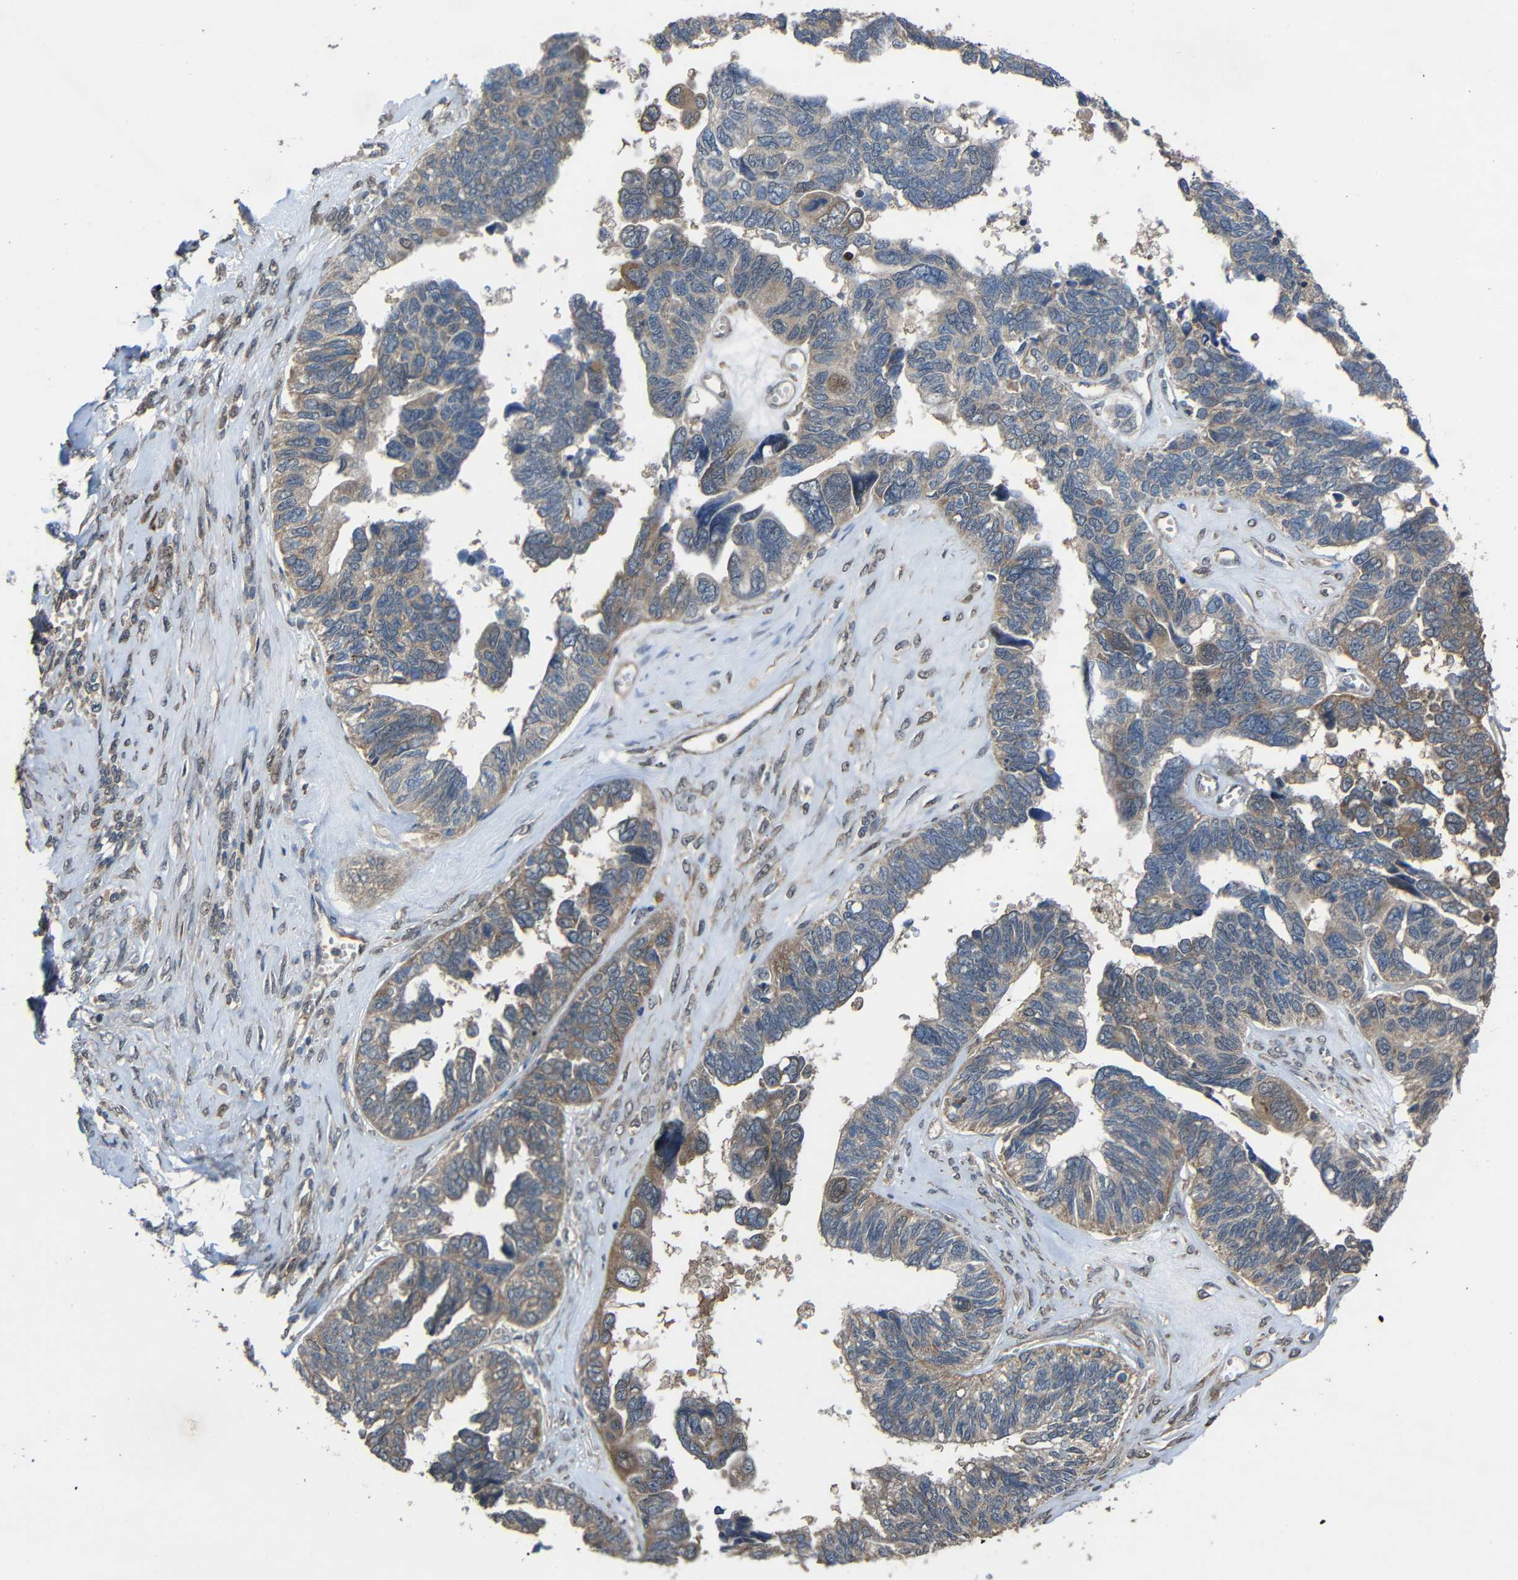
{"staining": {"intensity": "weak", "quantity": ">75%", "location": "cytoplasmic/membranous"}, "tissue": "ovarian cancer", "cell_type": "Tumor cells", "image_type": "cancer", "snomed": [{"axis": "morphology", "description": "Cystadenocarcinoma, serous, NOS"}, {"axis": "topography", "description": "Ovary"}], "caption": "Weak cytoplasmic/membranous protein expression is seen in approximately >75% of tumor cells in serous cystadenocarcinoma (ovarian).", "gene": "CHST9", "patient": {"sex": "female", "age": 79}}